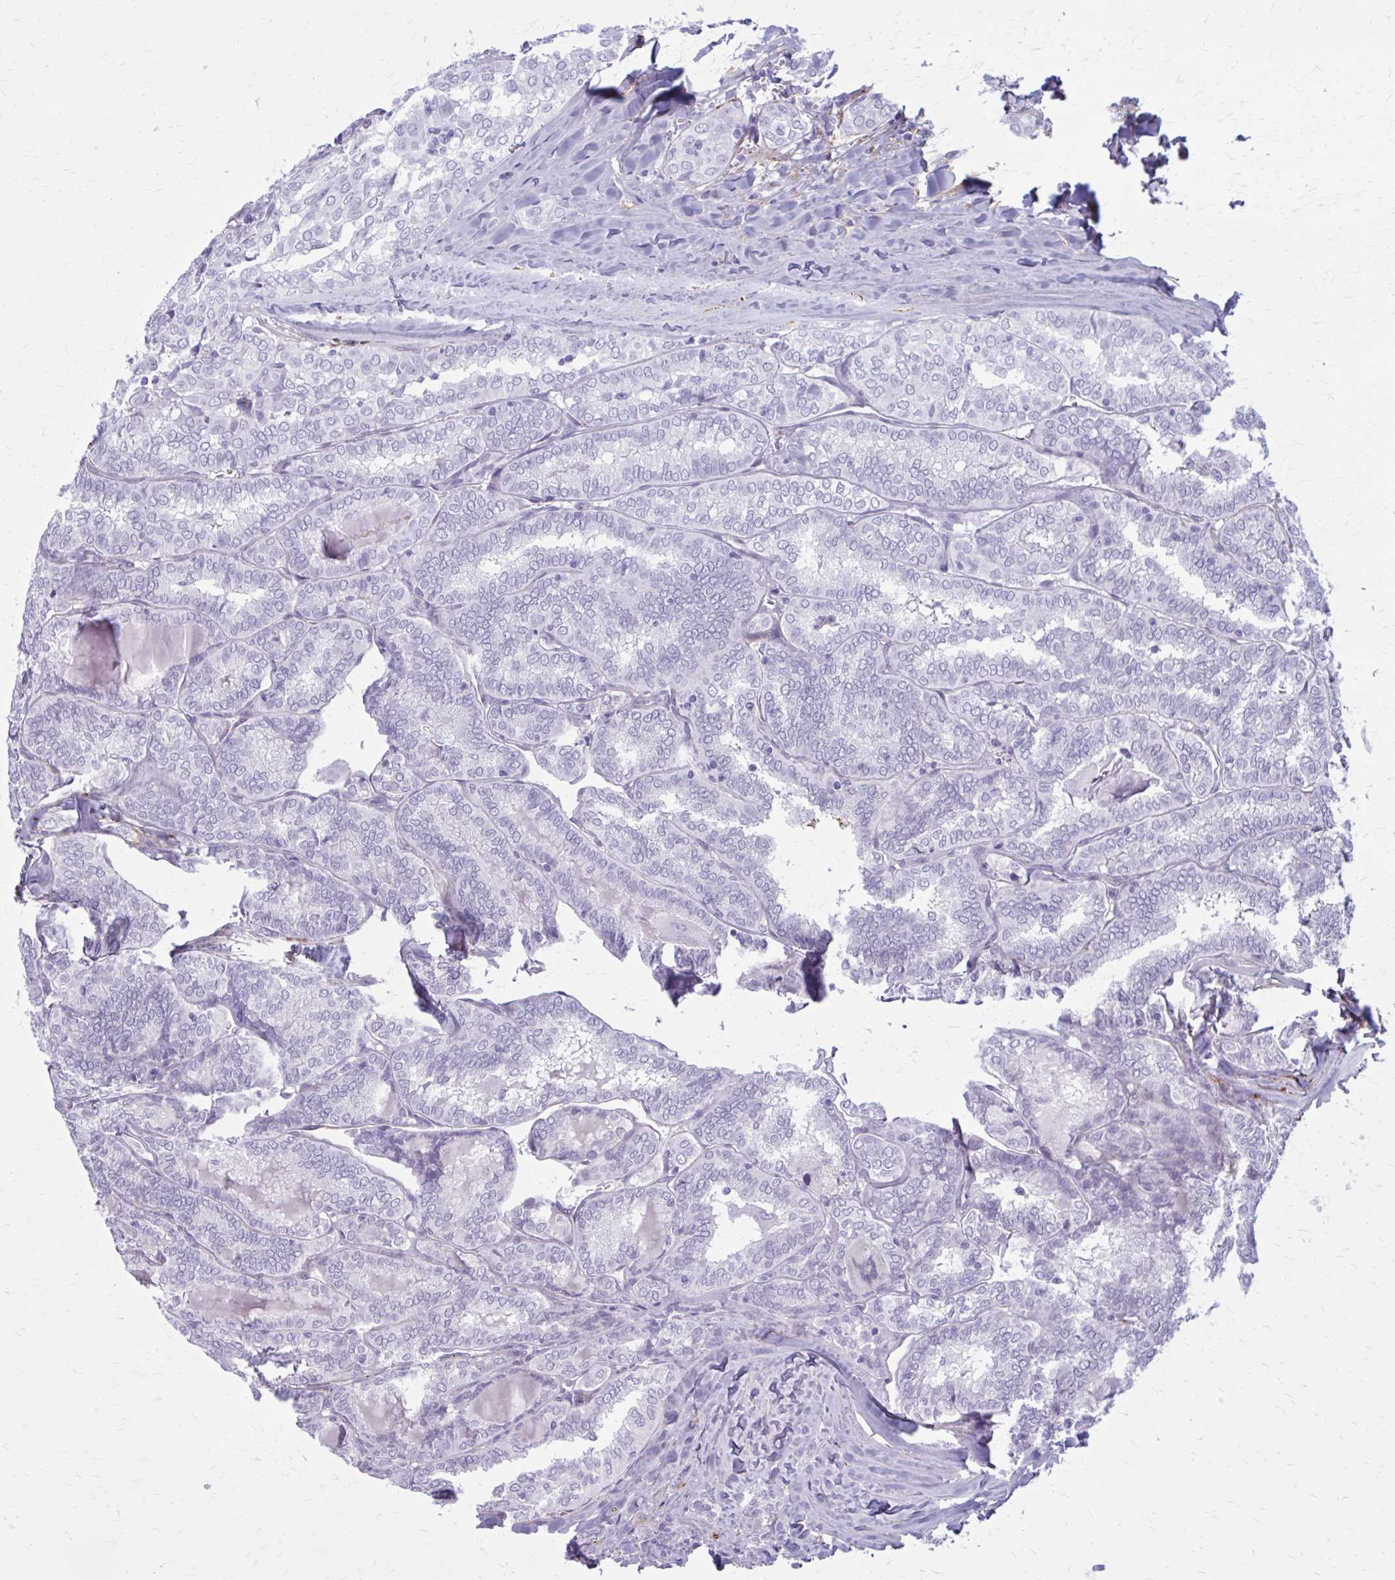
{"staining": {"intensity": "negative", "quantity": "none", "location": "none"}, "tissue": "thyroid cancer", "cell_type": "Tumor cells", "image_type": "cancer", "snomed": [{"axis": "morphology", "description": "Papillary adenocarcinoma, NOS"}, {"axis": "topography", "description": "Thyroid gland"}], "caption": "Papillary adenocarcinoma (thyroid) was stained to show a protein in brown. There is no significant staining in tumor cells.", "gene": "AKAP12", "patient": {"sex": "female", "age": 30}}